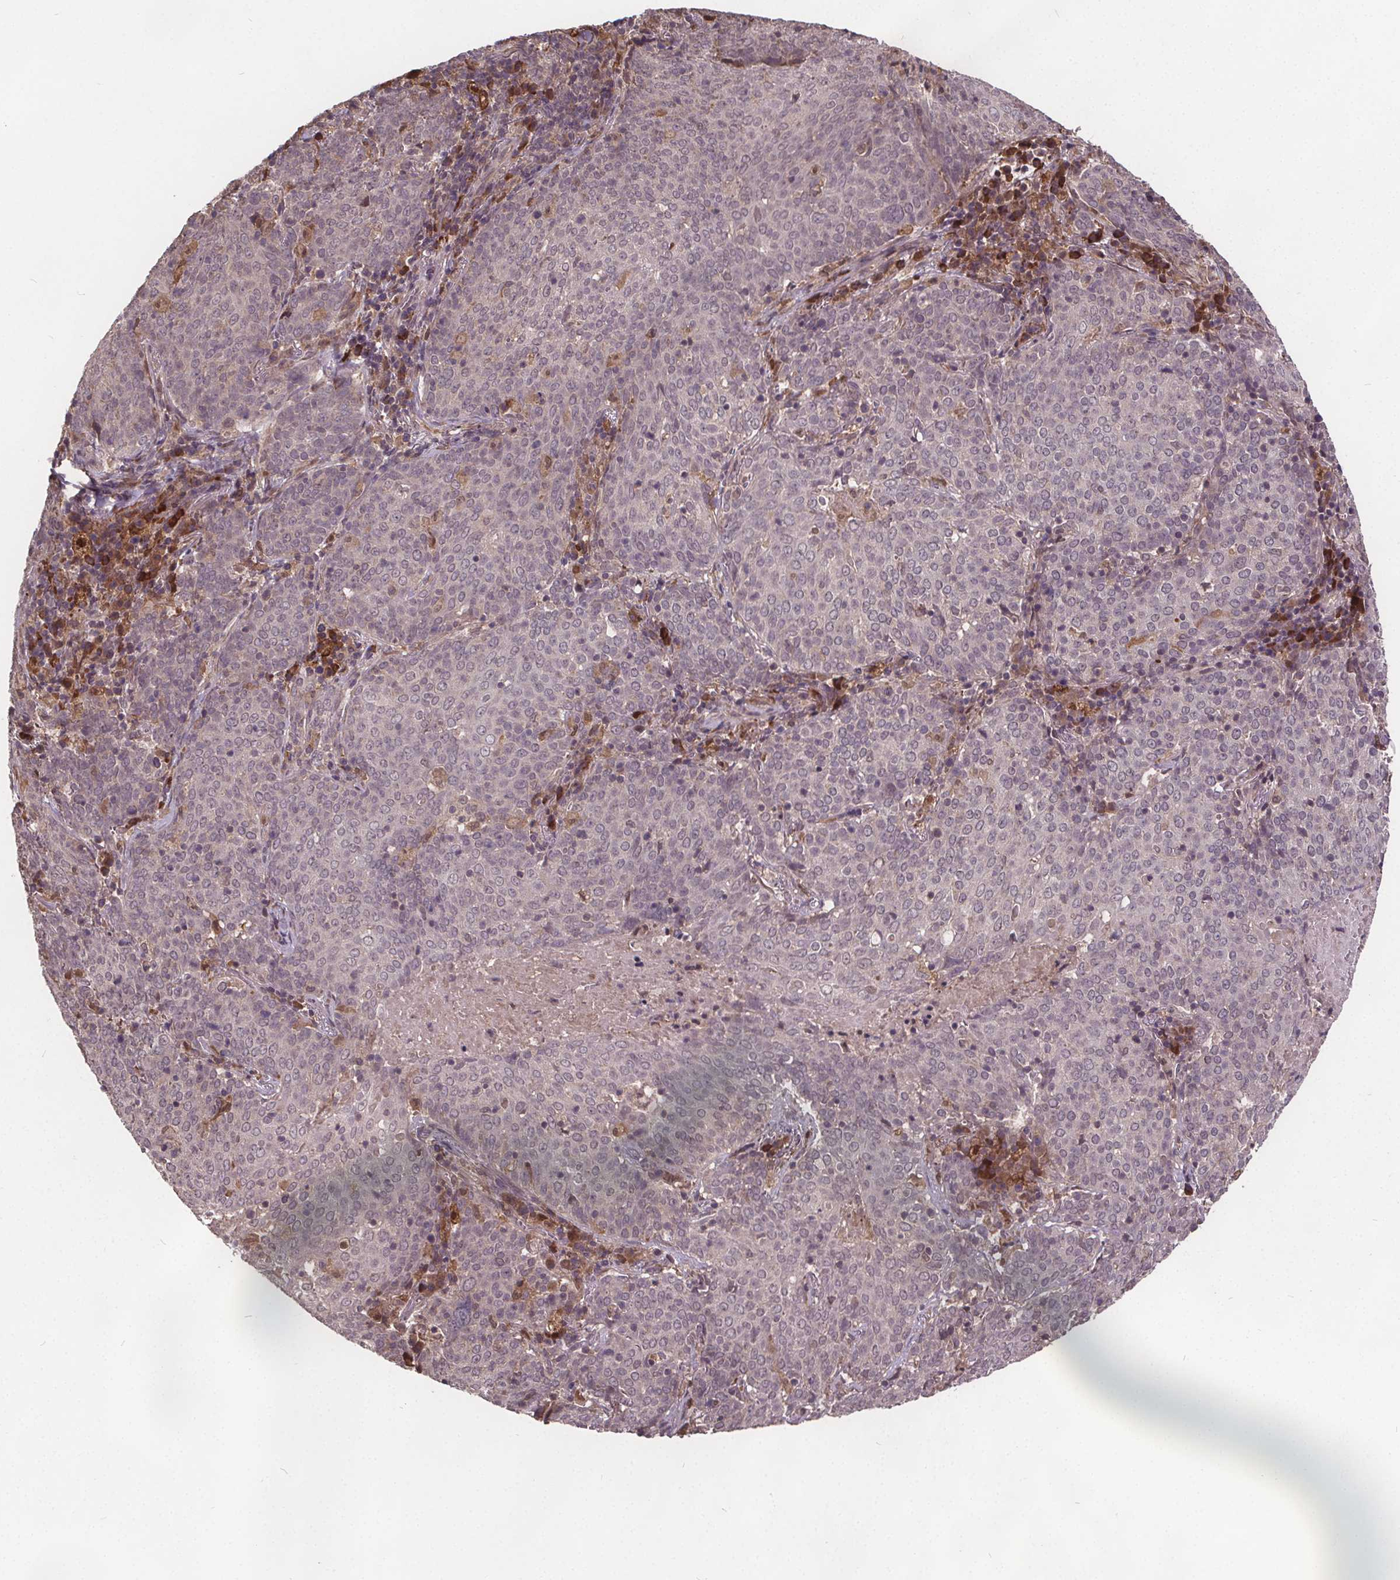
{"staining": {"intensity": "negative", "quantity": "none", "location": "none"}, "tissue": "lung cancer", "cell_type": "Tumor cells", "image_type": "cancer", "snomed": [{"axis": "morphology", "description": "Squamous cell carcinoma, NOS"}, {"axis": "topography", "description": "Lung"}], "caption": "Lung cancer stained for a protein using immunohistochemistry reveals no positivity tumor cells.", "gene": "USP9X", "patient": {"sex": "male", "age": 82}}